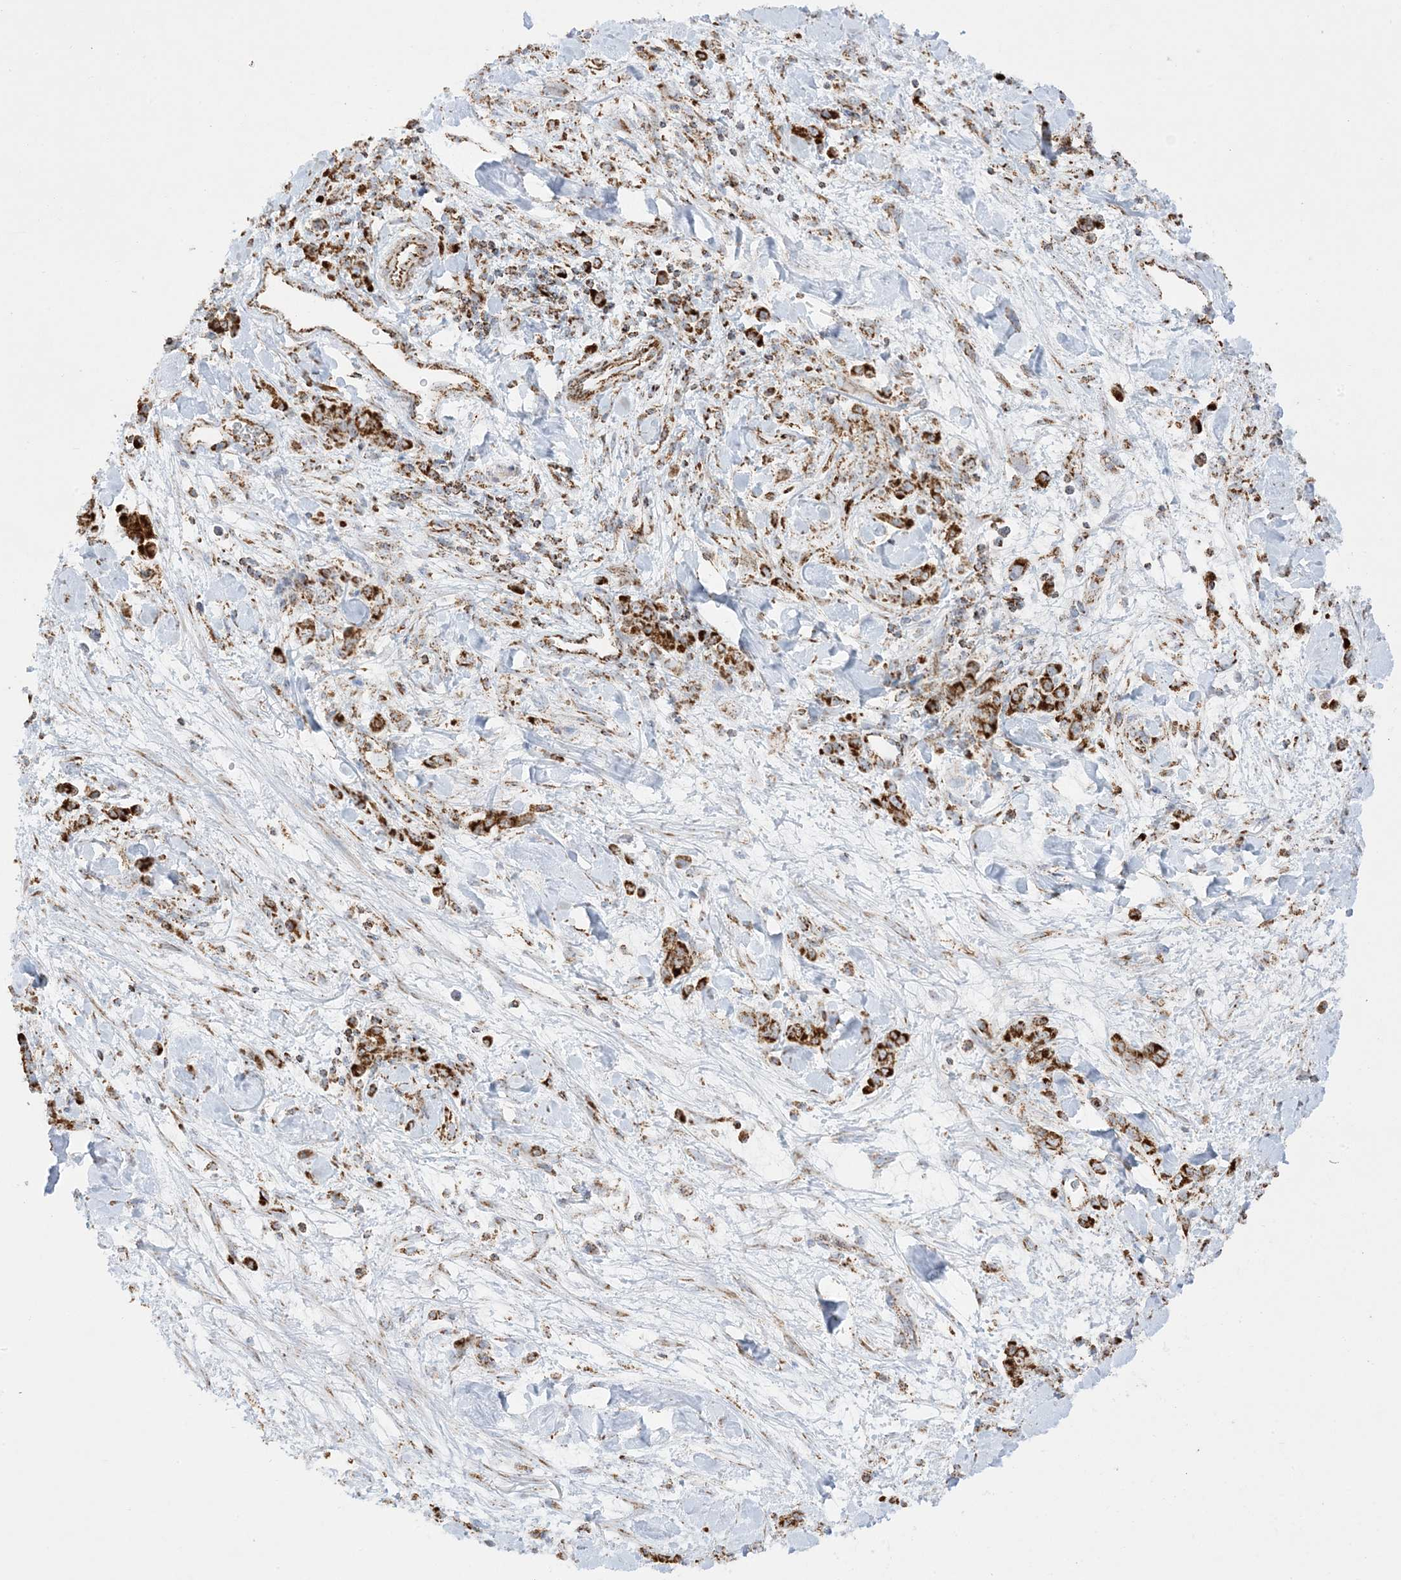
{"staining": {"intensity": "strong", "quantity": ">75%", "location": "cytoplasmic/membranous"}, "tissue": "stomach cancer", "cell_type": "Tumor cells", "image_type": "cancer", "snomed": [{"axis": "morphology", "description": "Normal tissue, NOS"}, {"axis": "morphology", "description": "Adenocarcinoma, NOS"}, {"axis": "topography", "description": "Stomach"}], "caption": "Adenocarcinoma (stomach) stained with a protein marker shows strong staining in tumor cells.", "gene": "MRPS36", "patient": {"sex": "male", "age": 82}}